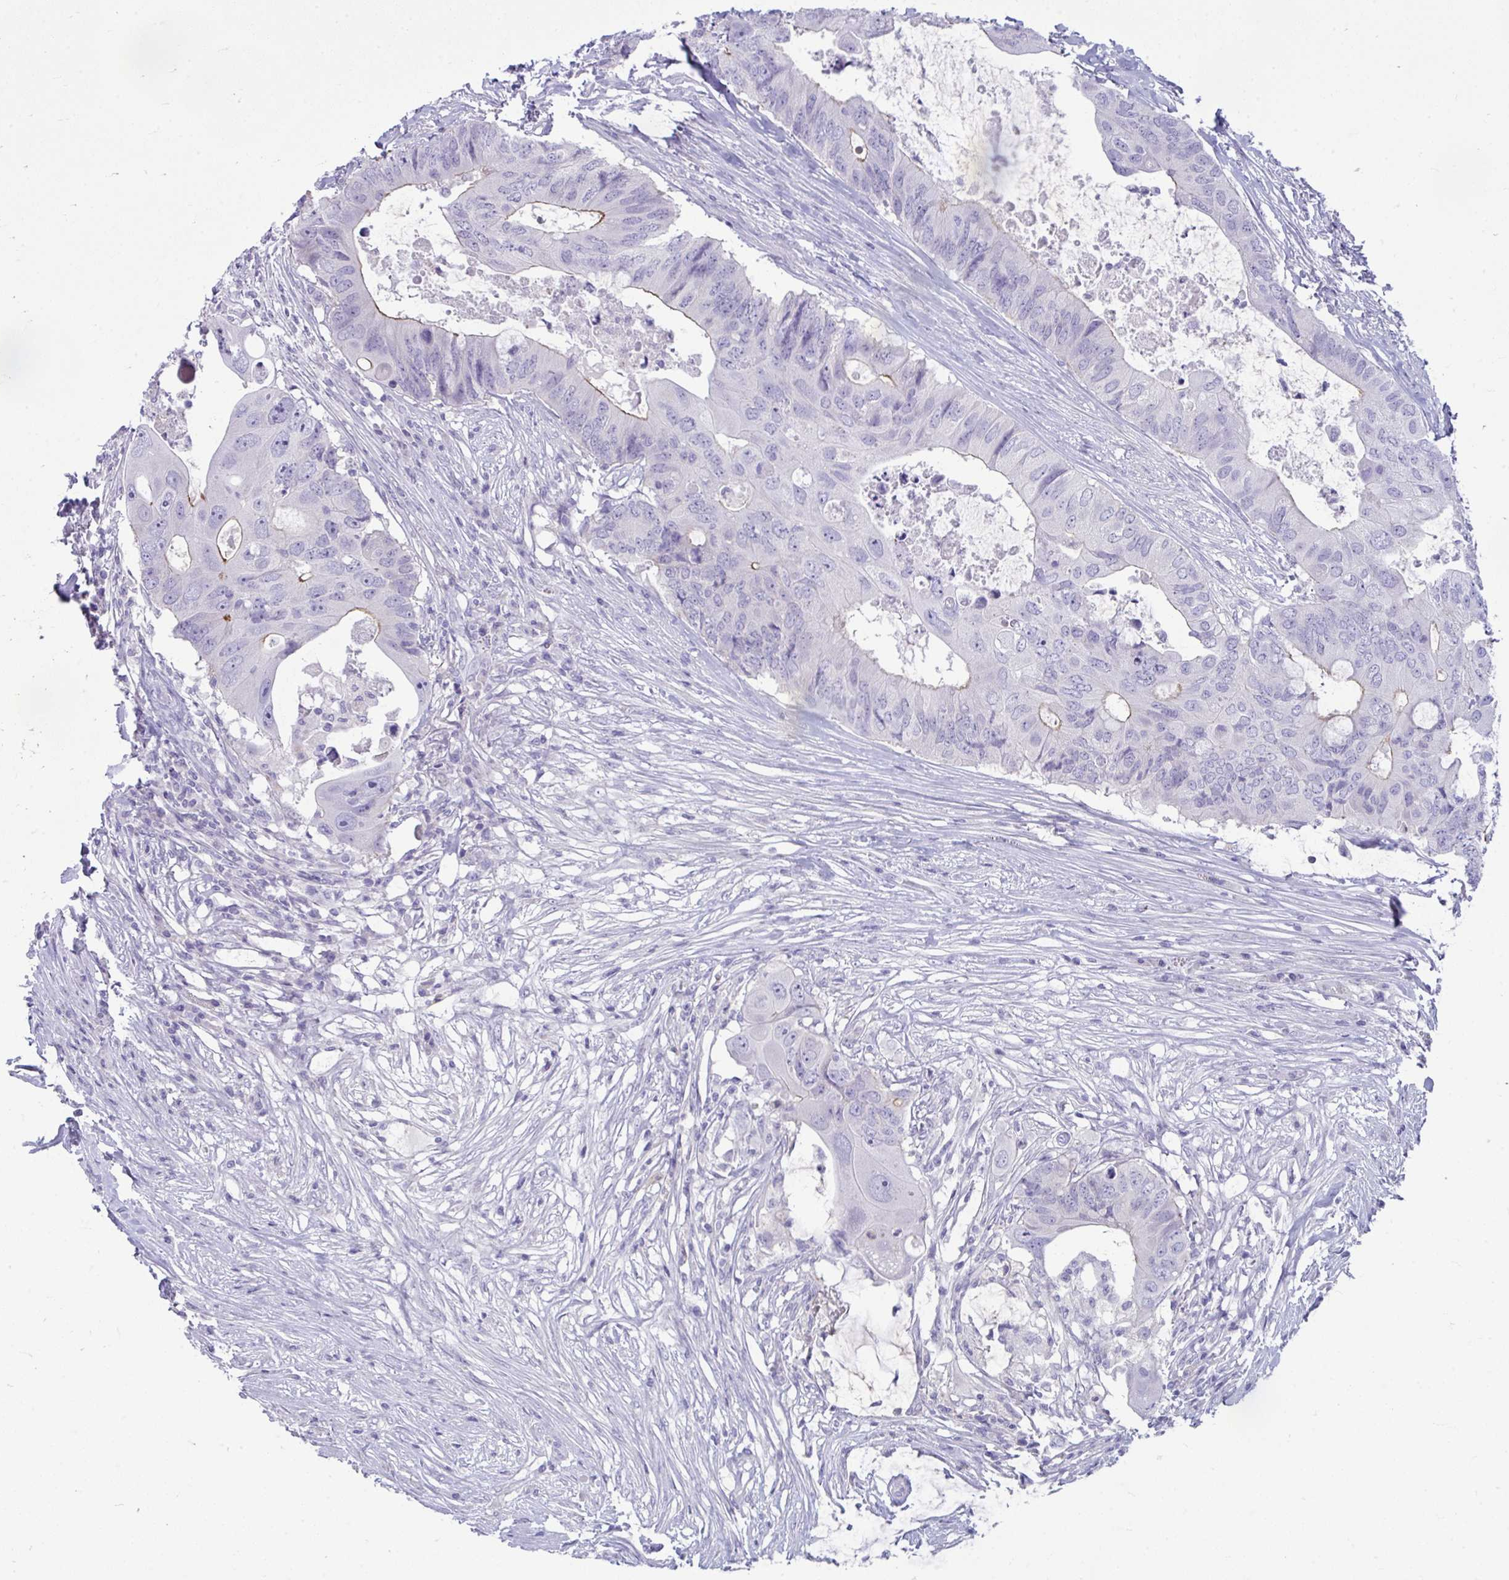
{"staining": {"intensity": "moderate", "quantity": "<25%", "location": "cytoplasmic/membranous"}, "tissue": "colorectal cancer", "cell_type": "Tumor cells", "image_type": "cancer", "snomed": [{"axis": "morphology", "description": "Adenocarcinoma, NOS"}, {"axis": "topography", "description": "Colon"}], "caption": "Approximately <25% of tumor cells in human colorectal adenocarcinoma exhibit moderate cytoplasmic/membranous protein expression as visualized by brown immunohistochemical staining.", "gene": "PIGZ", "patient": {"sex": "male", "age": 71}}